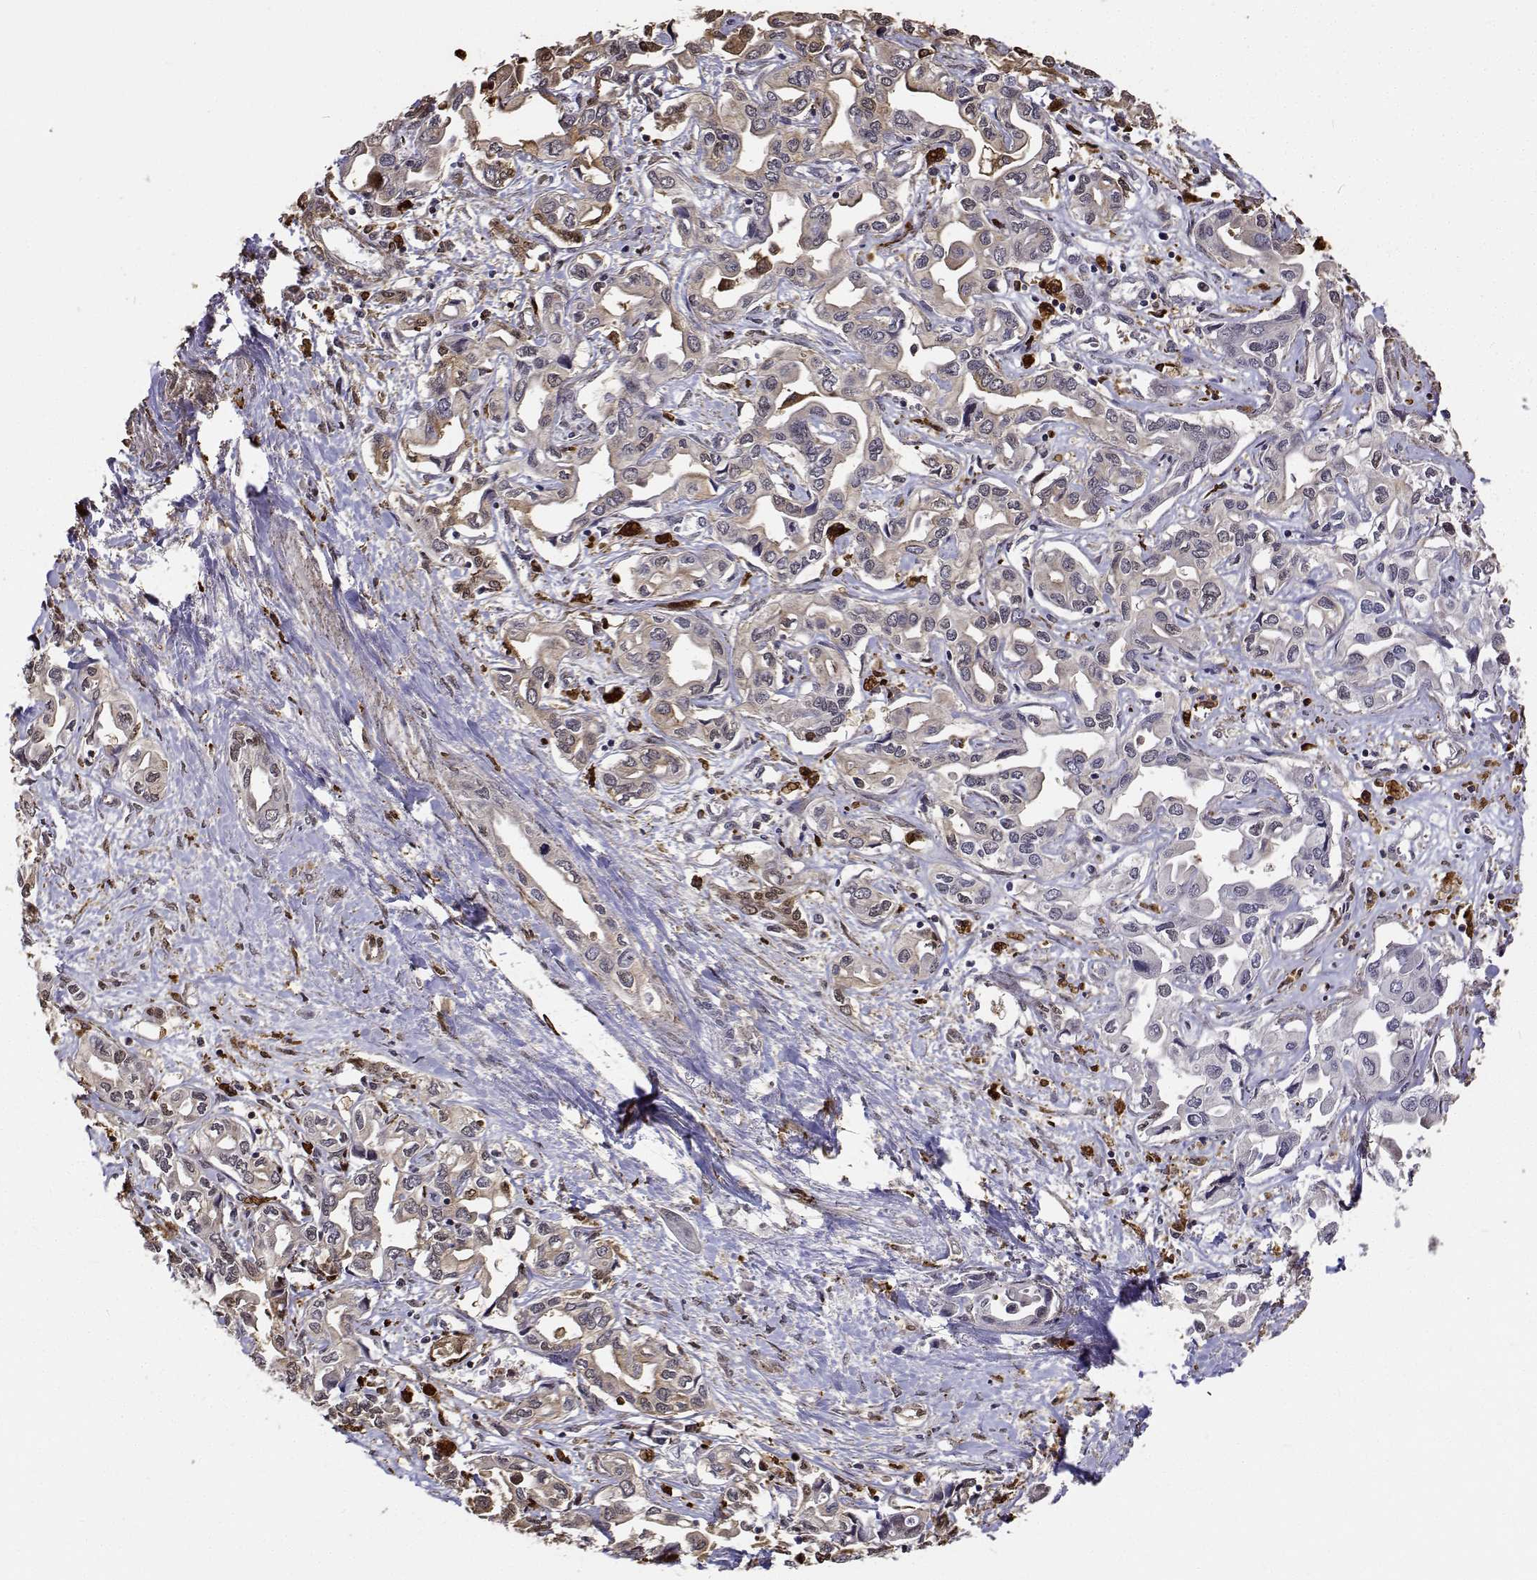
{"staining": {"intensity": "negative", "quantity": "none", "location": "none"}, "tissue": "liver cancer", "cell_type": "Tumor cells", "image_type": "cancer", "snomed": [{"axis": "morphology", "description": "Cholangiocarcinoma"}, {"axis": "topography", "description": "Liver"}], "caption": "A high-resolution histopathology image shows immunohistochemistry staining of liver cholangiocarcinoma, which reveals no significant expression in tumor cells.", "gene": "PCID2", "patient": {"sex": "female", "age": 64}}